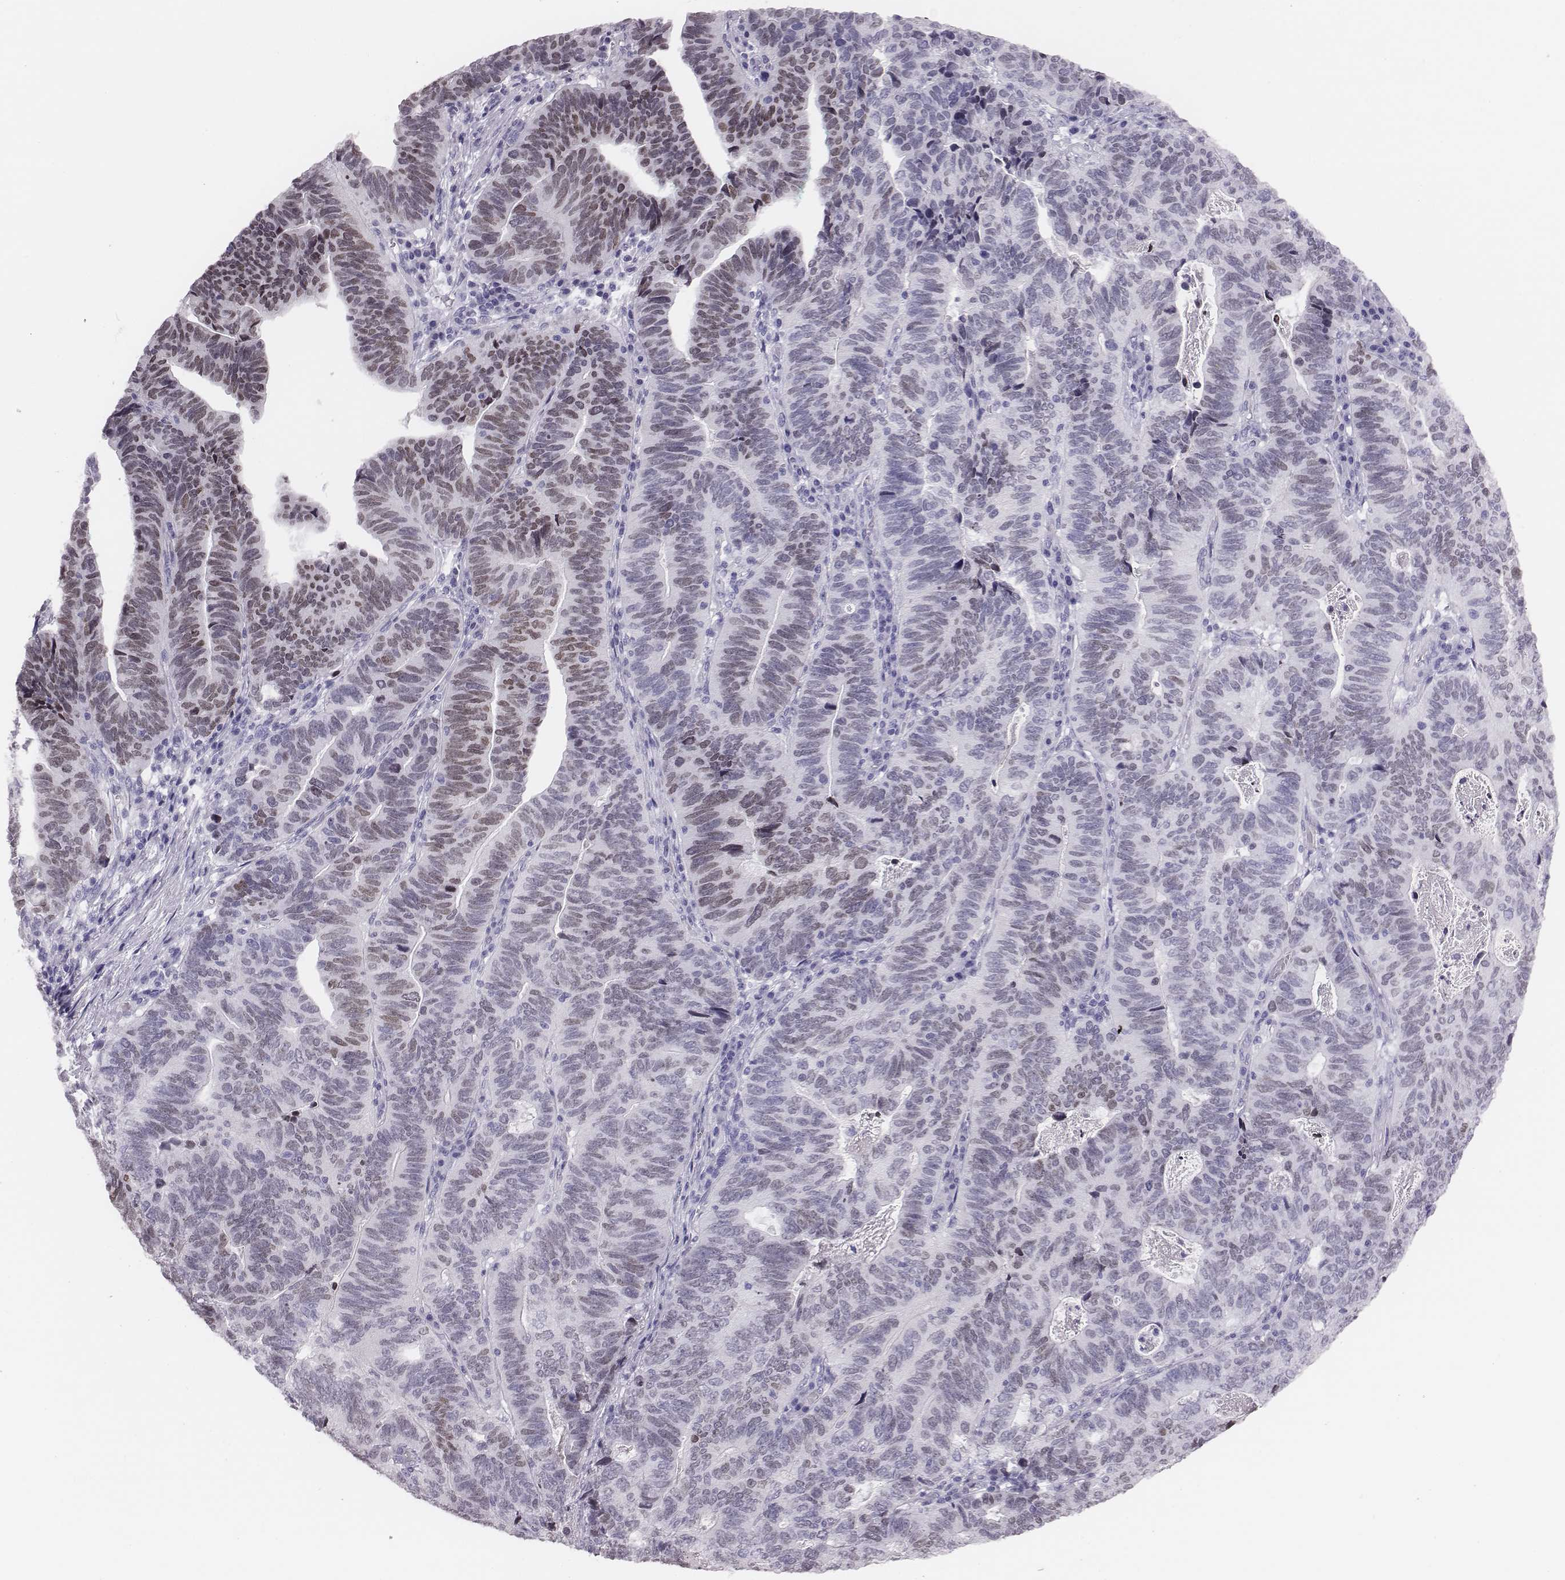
{"staining": {"intensity": "weak", "quantity": "25%-75%", "location": "nuclear"}, "tissue": "stomach cancer", "cell_type": "Tumor cells", "image_type": "cancer", "snomed": [{"axis": "morphology", "description": "Adenocarcinoma, NOS"}, {"axis": "topography", "description": "Stomach, upper"}], "caption": "Human stomach cancer (adenocarcinoma) stained for a protein (brown) reveals weak nuclear positive expression in approximately 25%-75% of tumor cells.", "gene": "H1-6", "patient": {"sex": "female", "age": 67}}